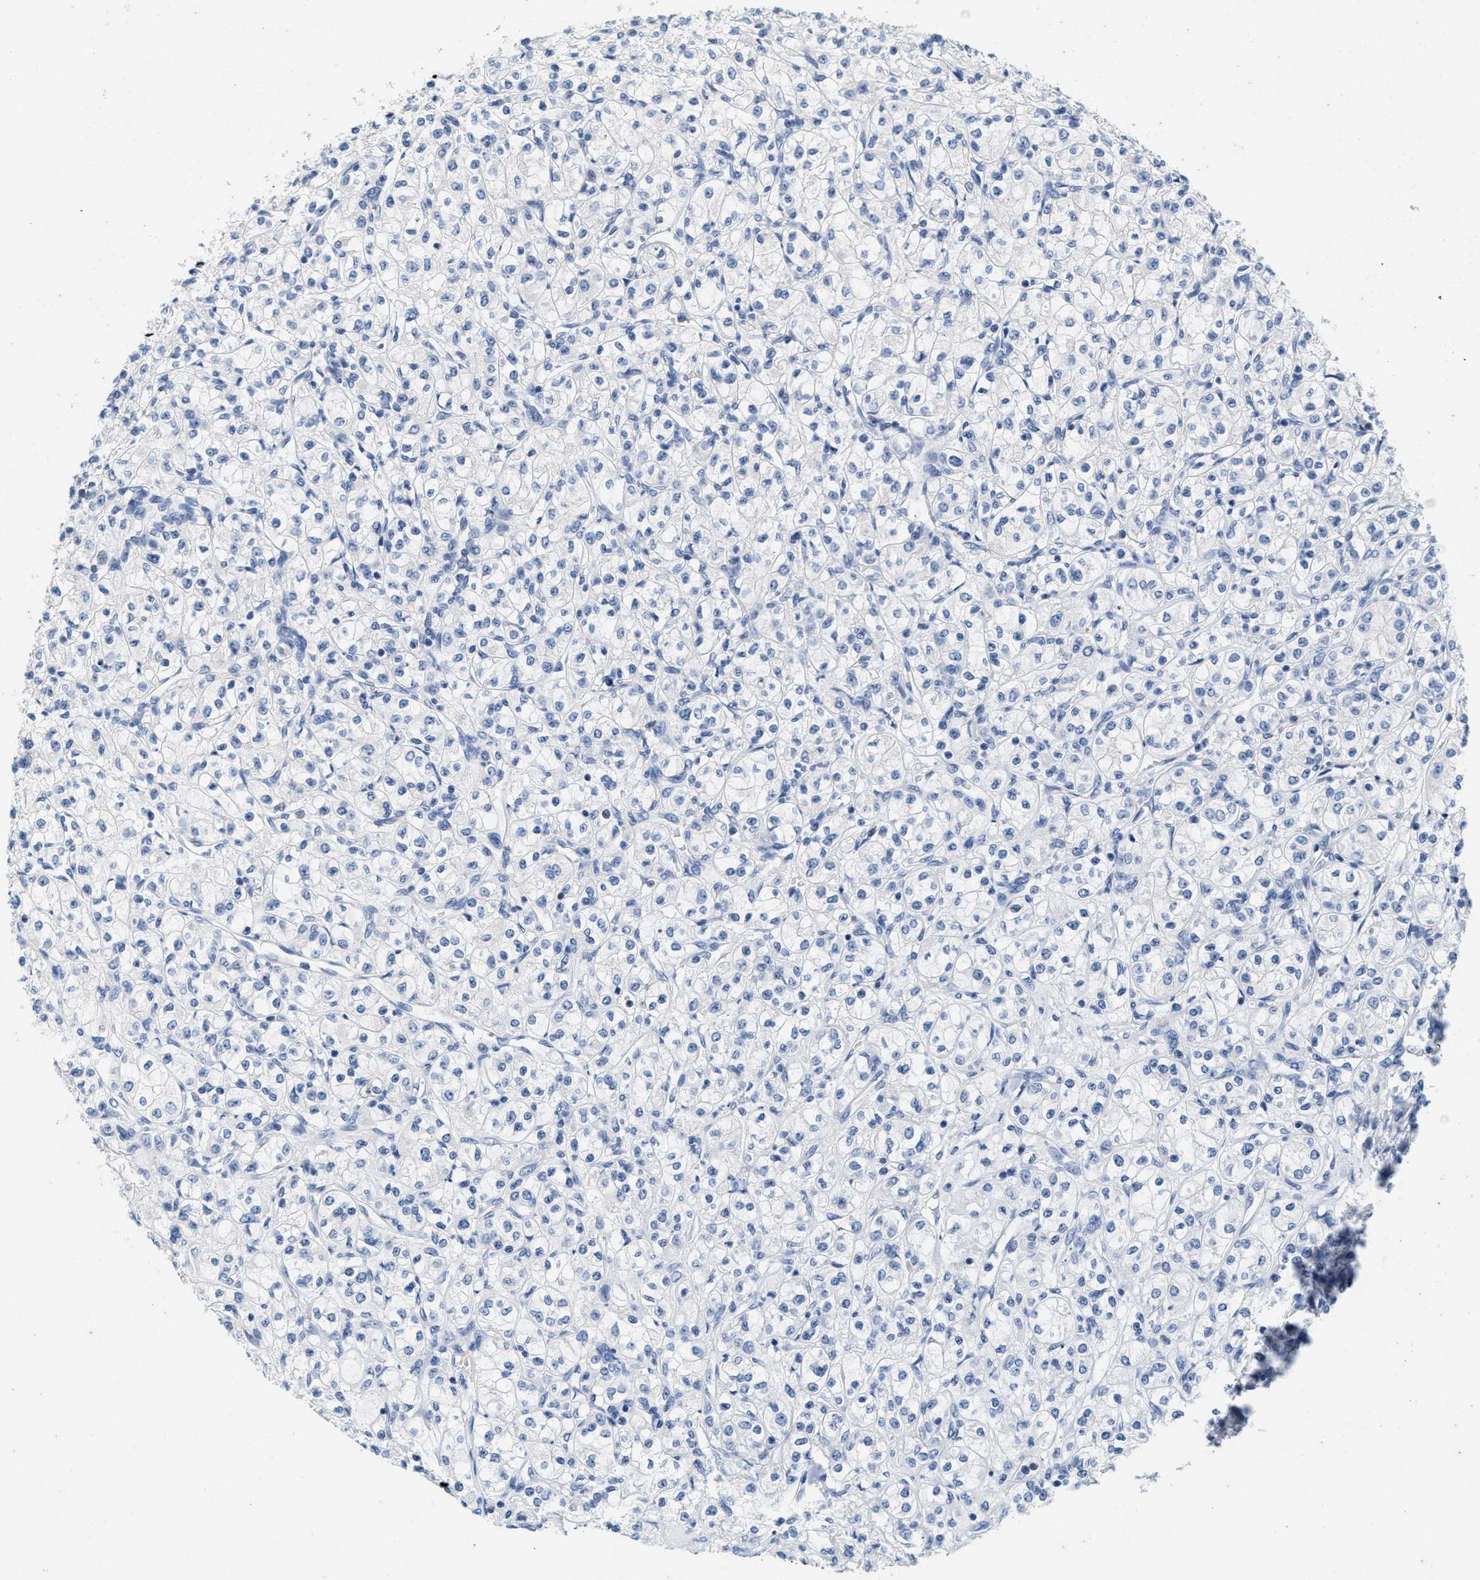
{"staining": {"intensity": "negative", "quantity": "none", "location": "none"}, "tissue": "renal cancer", "cell_type": "Tumor cells", "image_type": "cancer", "snomed": [{"axis": "morphology", "description": "Adenocarcinoma, NOS"}, {"axis": "topography", "description": "Kidney"}], "caption": "Immunohistochemistry (IHC) of human renal cancer (adenocarcinoma) demonstrates no staining in tumor cells.", "gene": "ABCB11", "patient": {"sex": "male", "age": 77}}